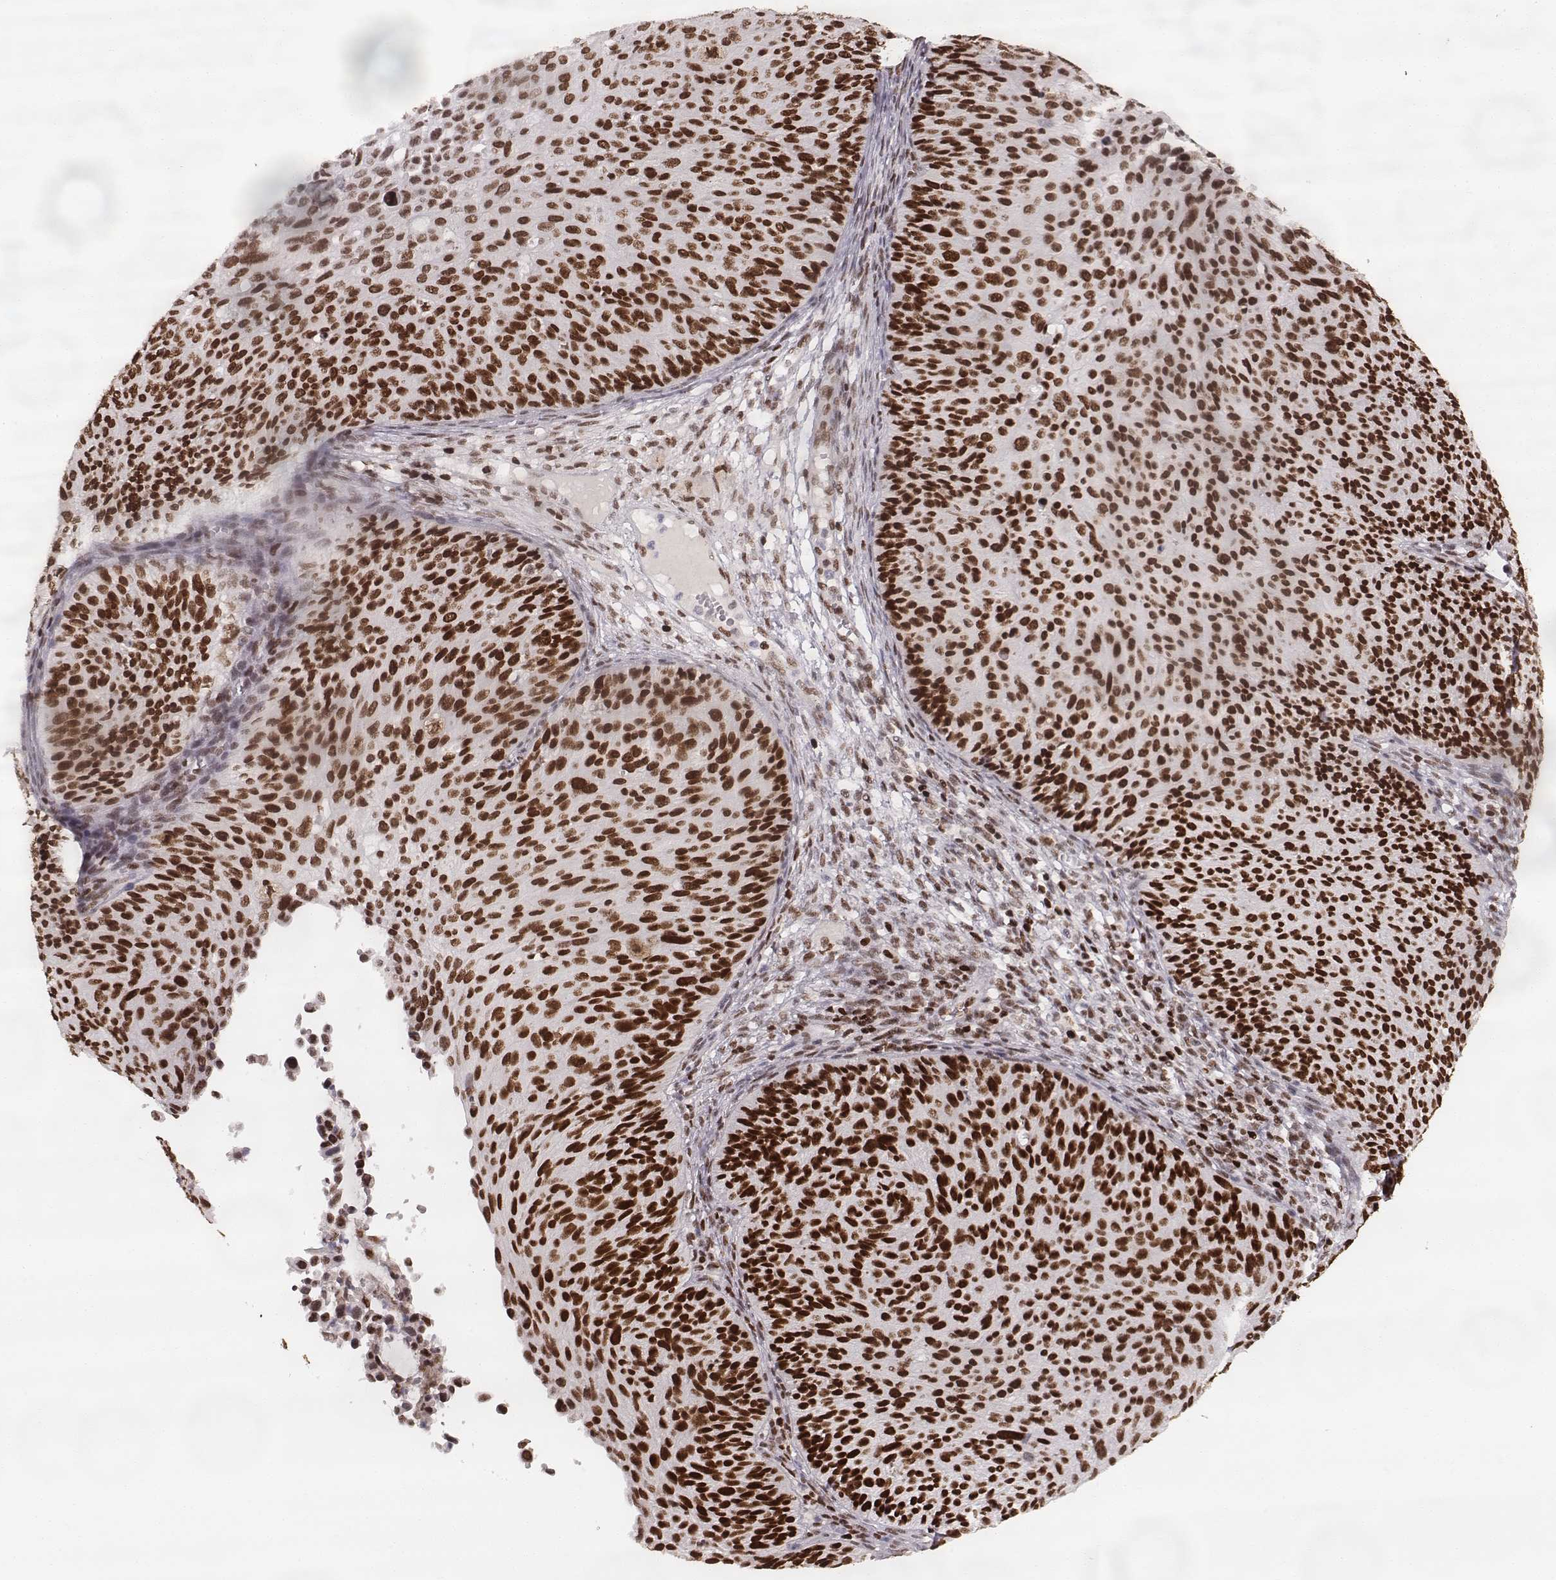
{"staining": {"intensity": "strong", "quantity": ">75%", "location": "nuclear"}, "tissue": "cervical cancer", "cell_type": "Tumor cells", "image_type": "cancer", "snomed": [{"axis": "morphology", "description": "Squamous cell carcinoma, NOS"}, {"axis": "topography", "description": "Cervix"}], "caption": "Immunohistochemical staining of human cervical cancer displays strong nuclear protein staining in about >75% of tumor cells.", "gene": "PARP1", "patient": {"sex": "female", "age": 36}}